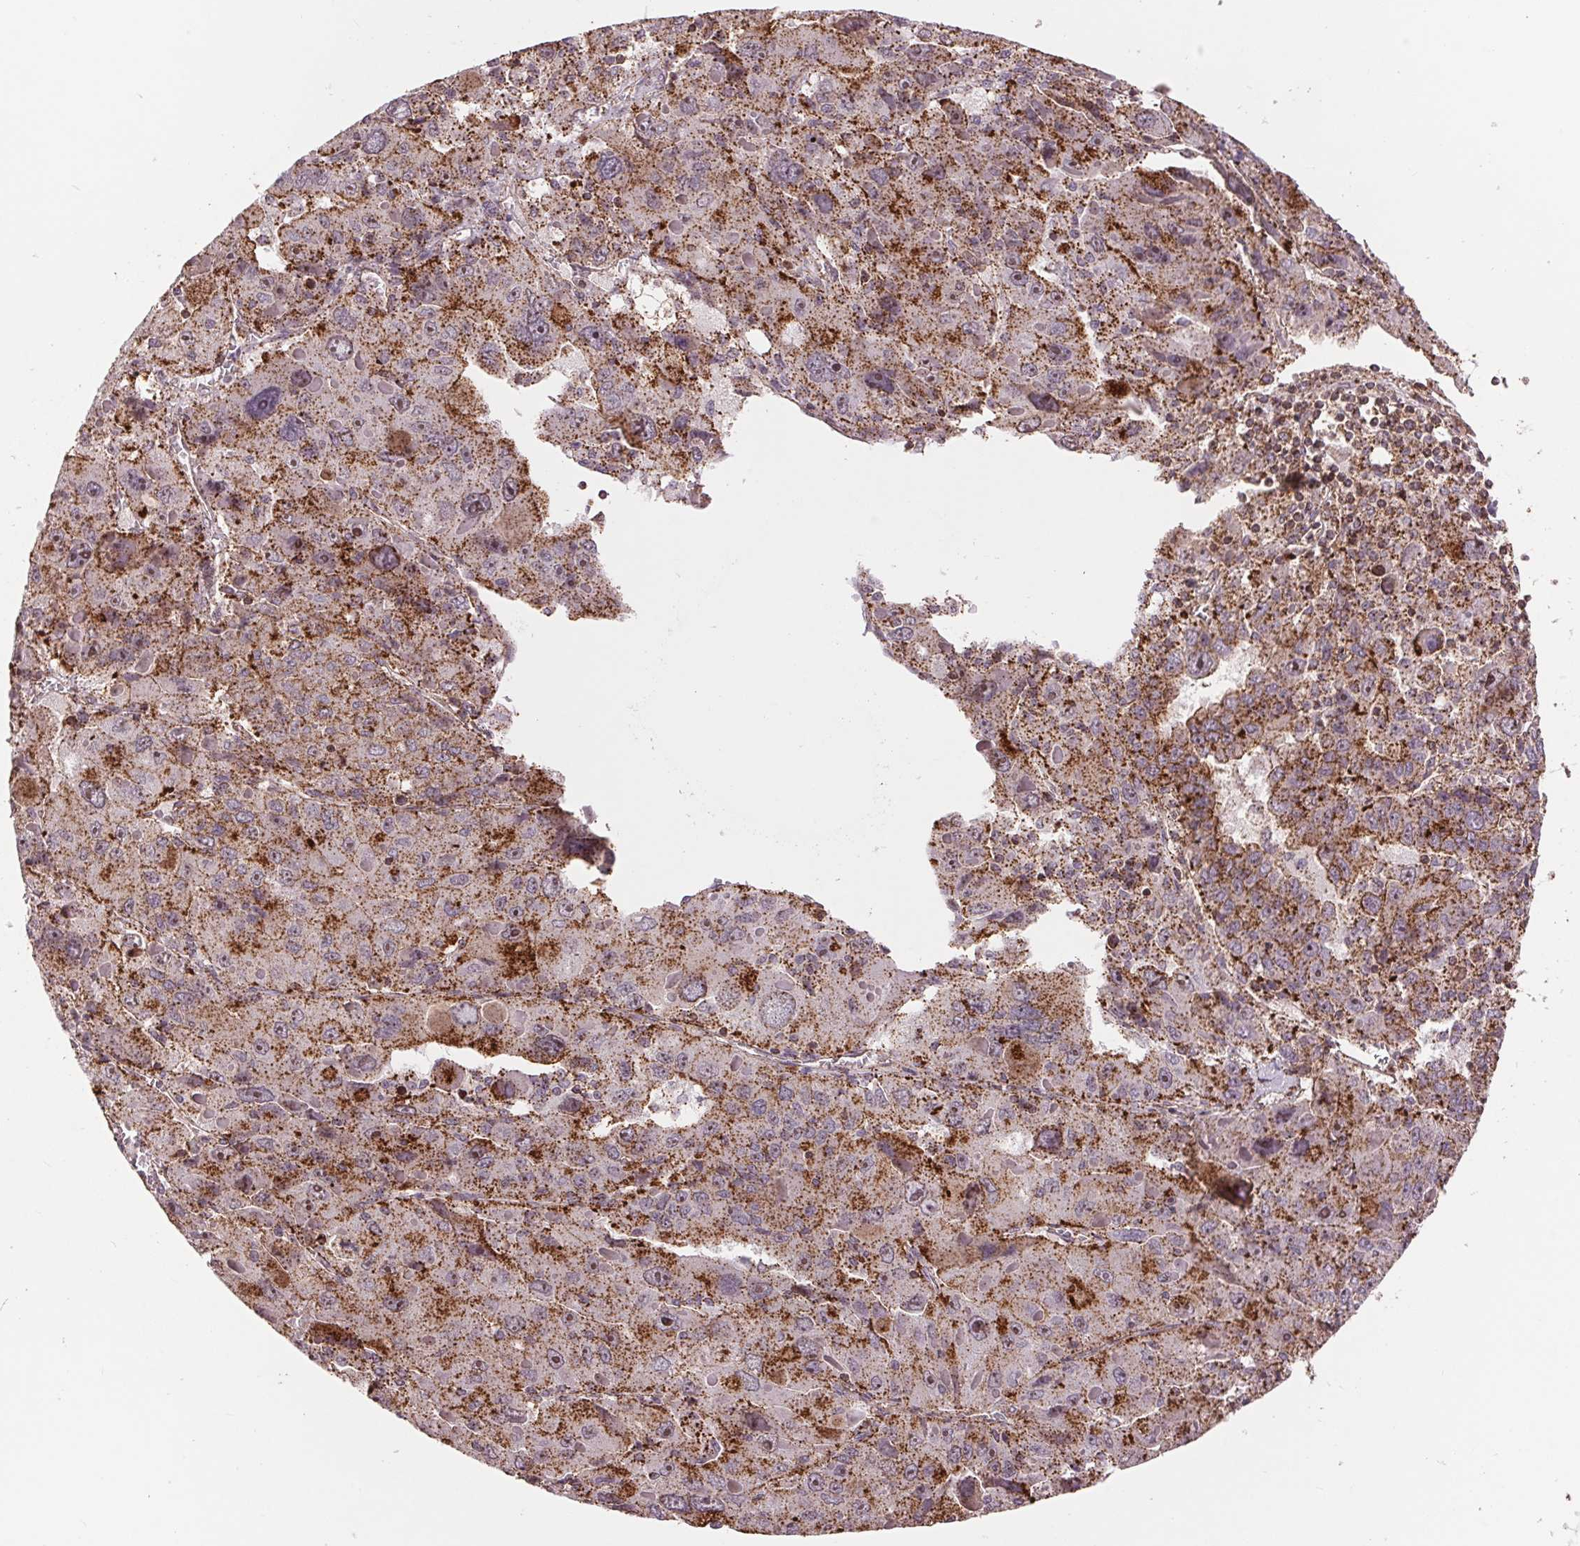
{"staining": {"intensity": "strong", "quantity": "25%-75%", "location": "cytoplasmic/membranous"}, "tissue": "liver cancer", "cell_type": "Tumor cells", "image_type": "cancer", "snomed": [{"axis": "morphology", "description": "Carcinoma, Hepatocellular, NOS"}, {"axis": "topography", "description": "Liver"}], "caption": "There is high levels of strong cytoplasmic/membranous positivity in tumor cells of hepatocellular carcinoma (liver), as demonstrated by immunohistochemical staining (brown color).", "gene": "CHMP4B", "patient": {"sex": "female", "age": 41}}